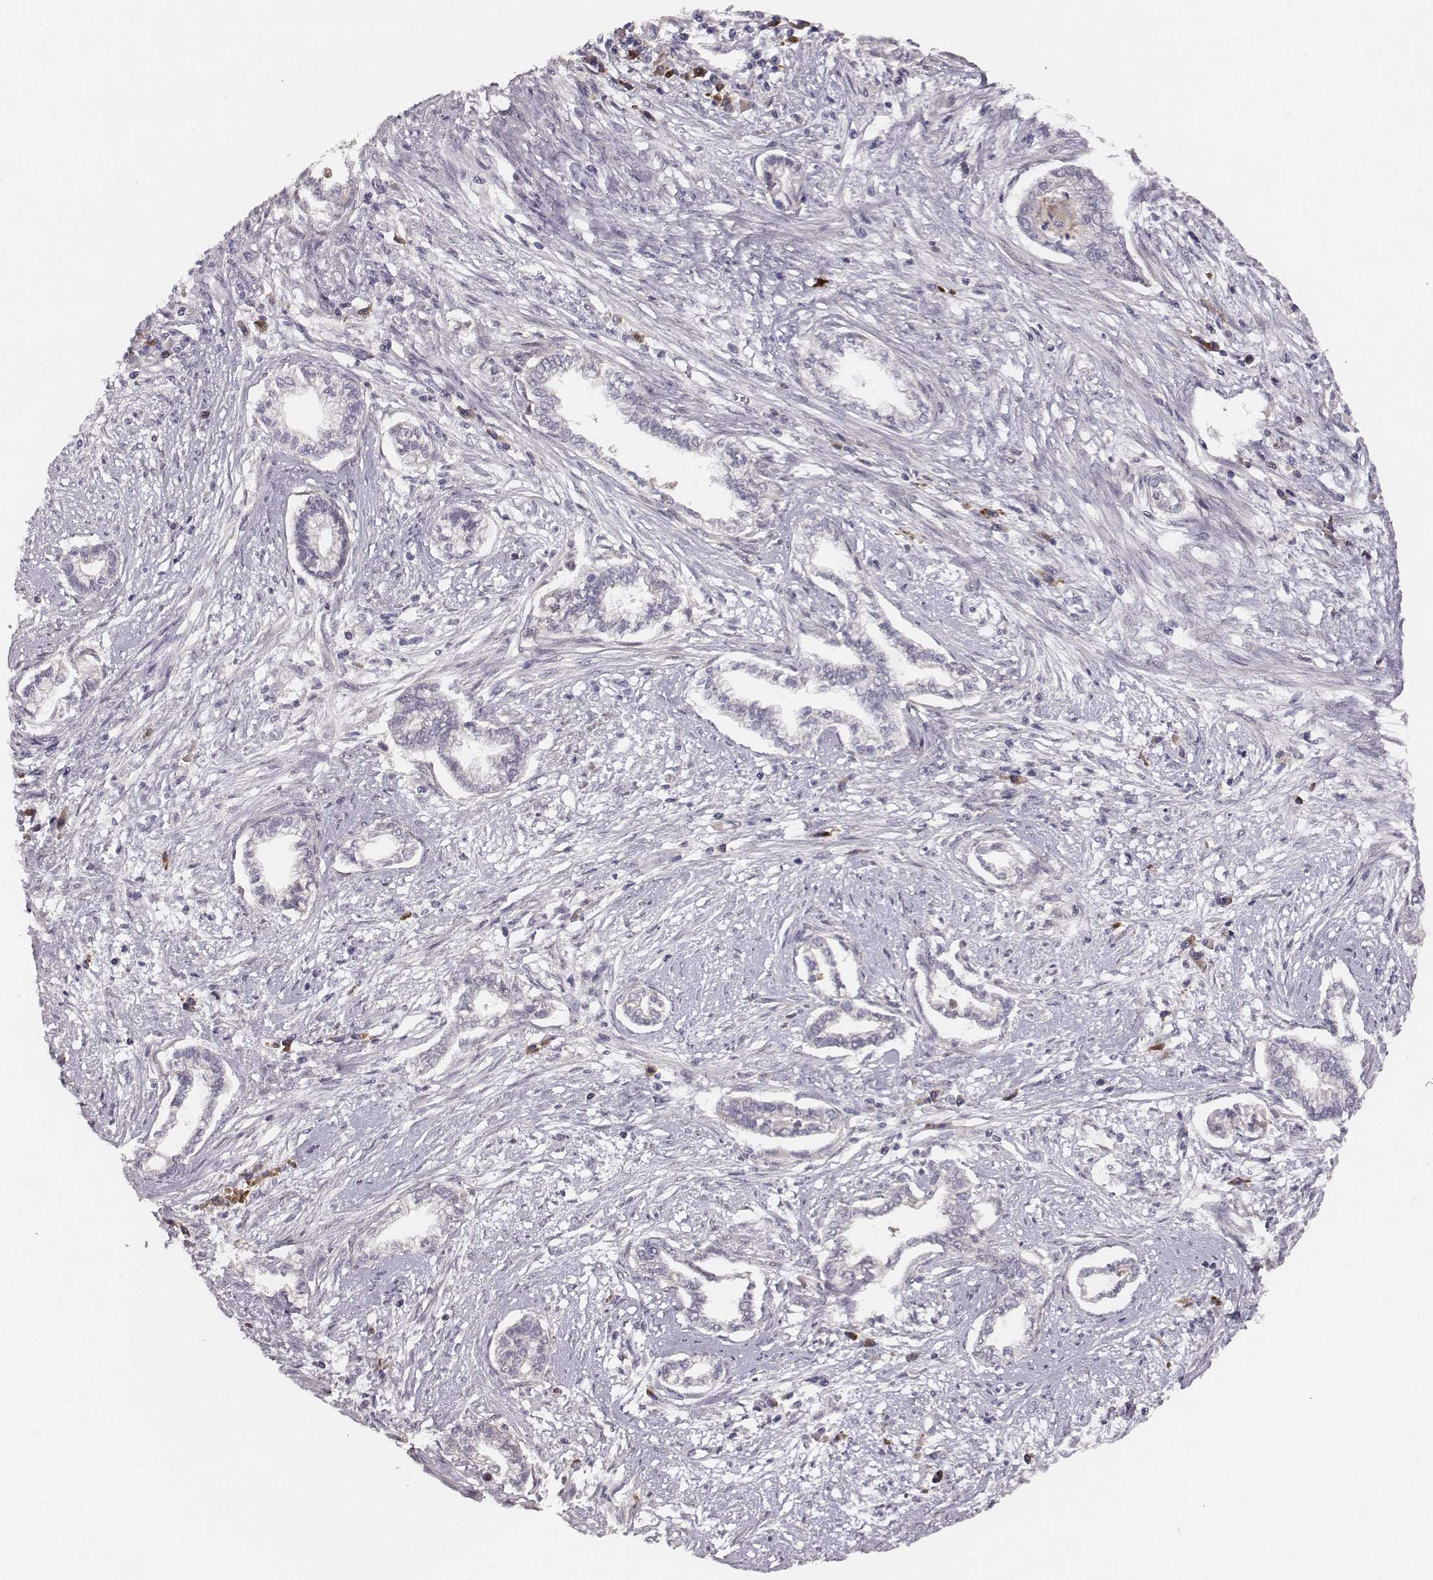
{"staining": {"intensity": "negative", "quantity": "none", "location": "none"}, "tissue": "cervical cancer", "cell_type": "Tumor cells", "image_type": "cancer", "snomed": [{"axis": "morphology", "description": "Adenocarcinoma, NOS"}, {"axis": "topography", "description": "Cervix"}], "caption": "There is no significant staining in tumor cells of cervical cancer. The staining is performed using DAB (3,3'-diaminobenzidine) brown chromogen with nuclei counter-stained in using hematoxylin.", "gene": "SLC22A6", "patient": {"sex": "female", "age": 62}}